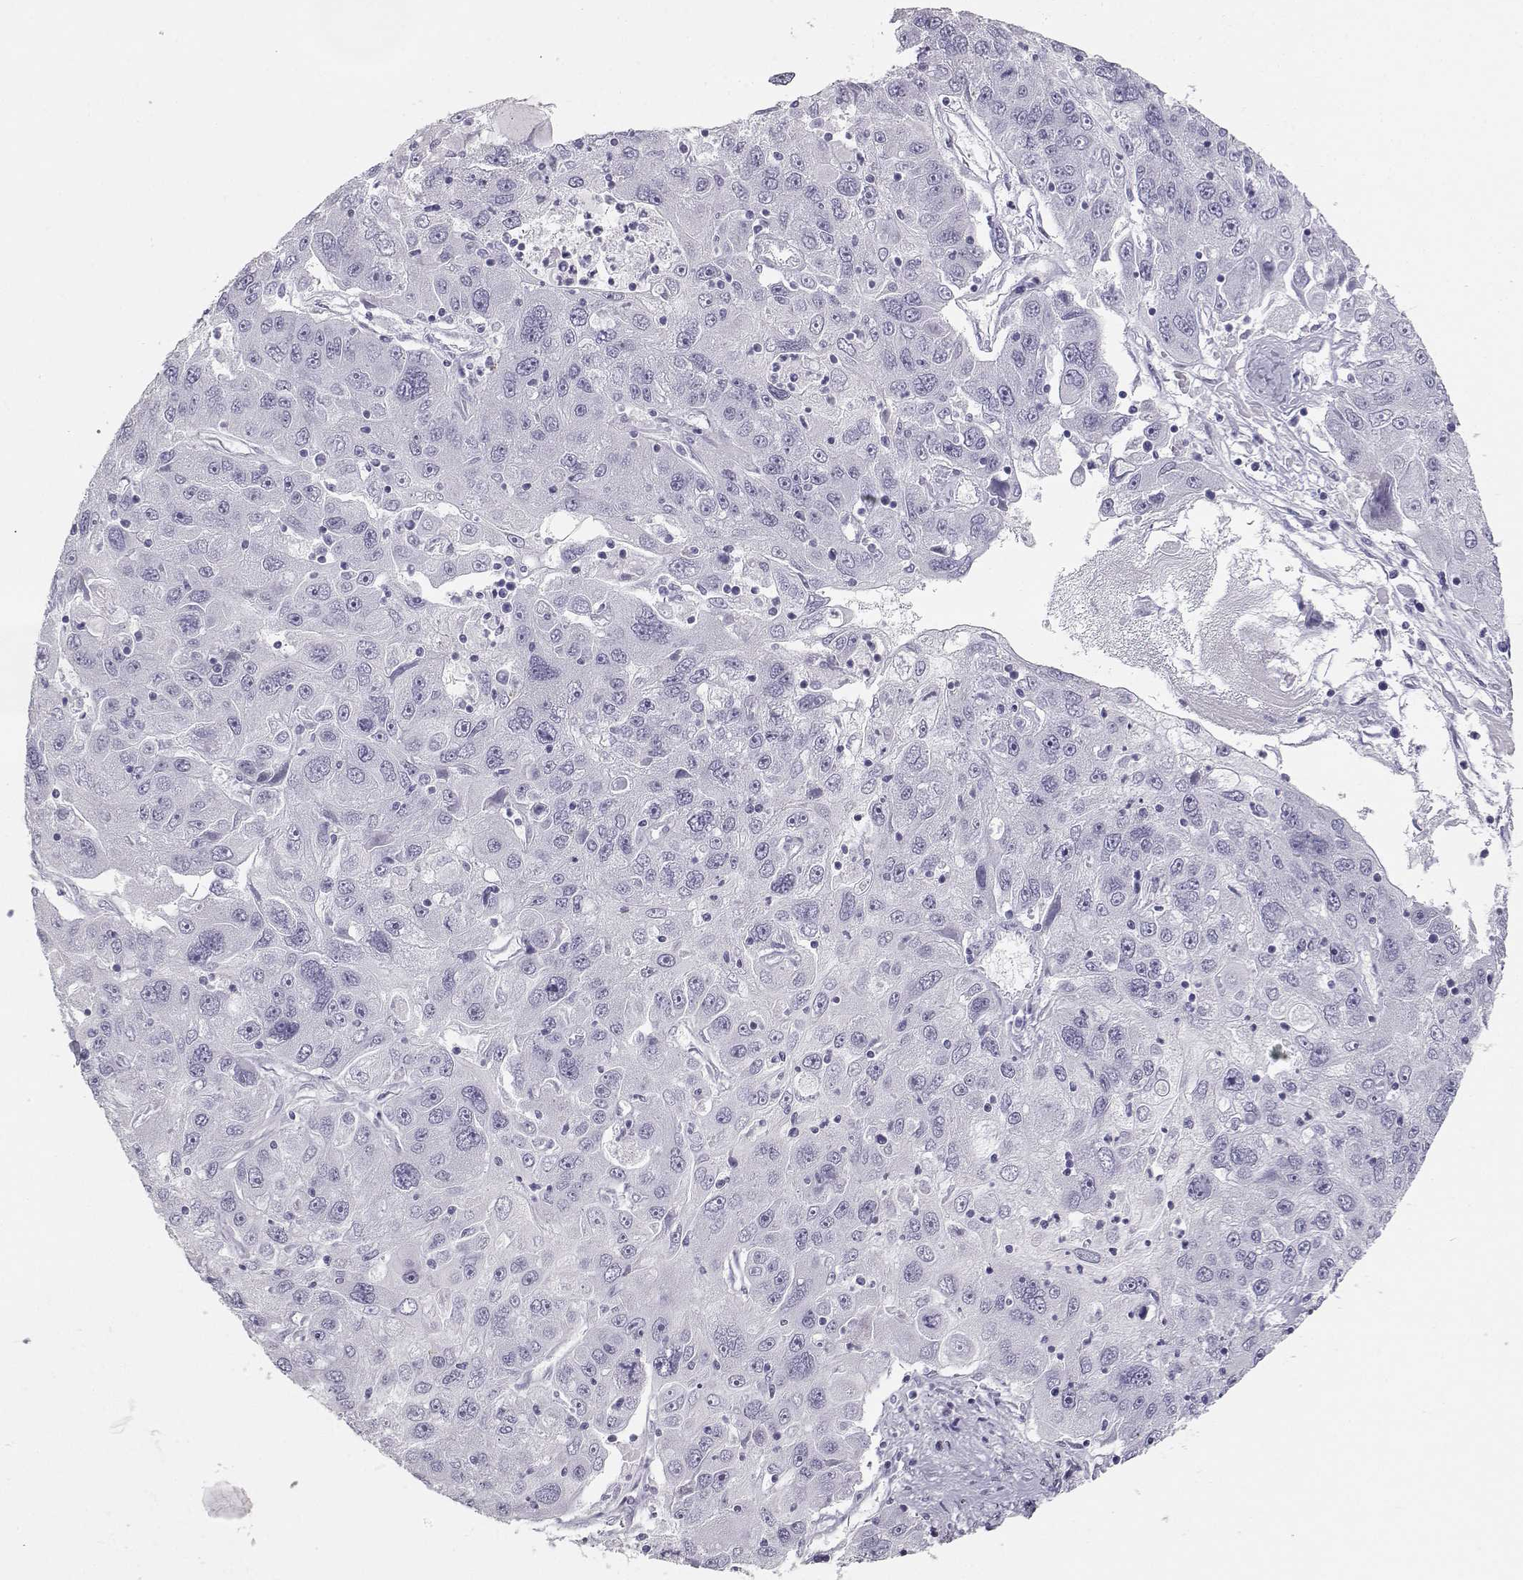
{"staining": {"intensity": "negative", "quantity": "none", "location": "none"}, "tissue": "stomach cancer", "cell_type": "Tumor cells", "image_type": "cancer", "snomed": [{"axis": "morphology", "description": "Adenocarcinoma, NOS"}, {"axis": "topography", "description": "Stomach"}], "caption": "Human stomach cancer (adenocarcinoma) stained for a protein using immunohistochemistry (IHC) shows no staining in tumor cells.", "gene": "TKTL1", "patient": {"sex": "male", "age": 56}}